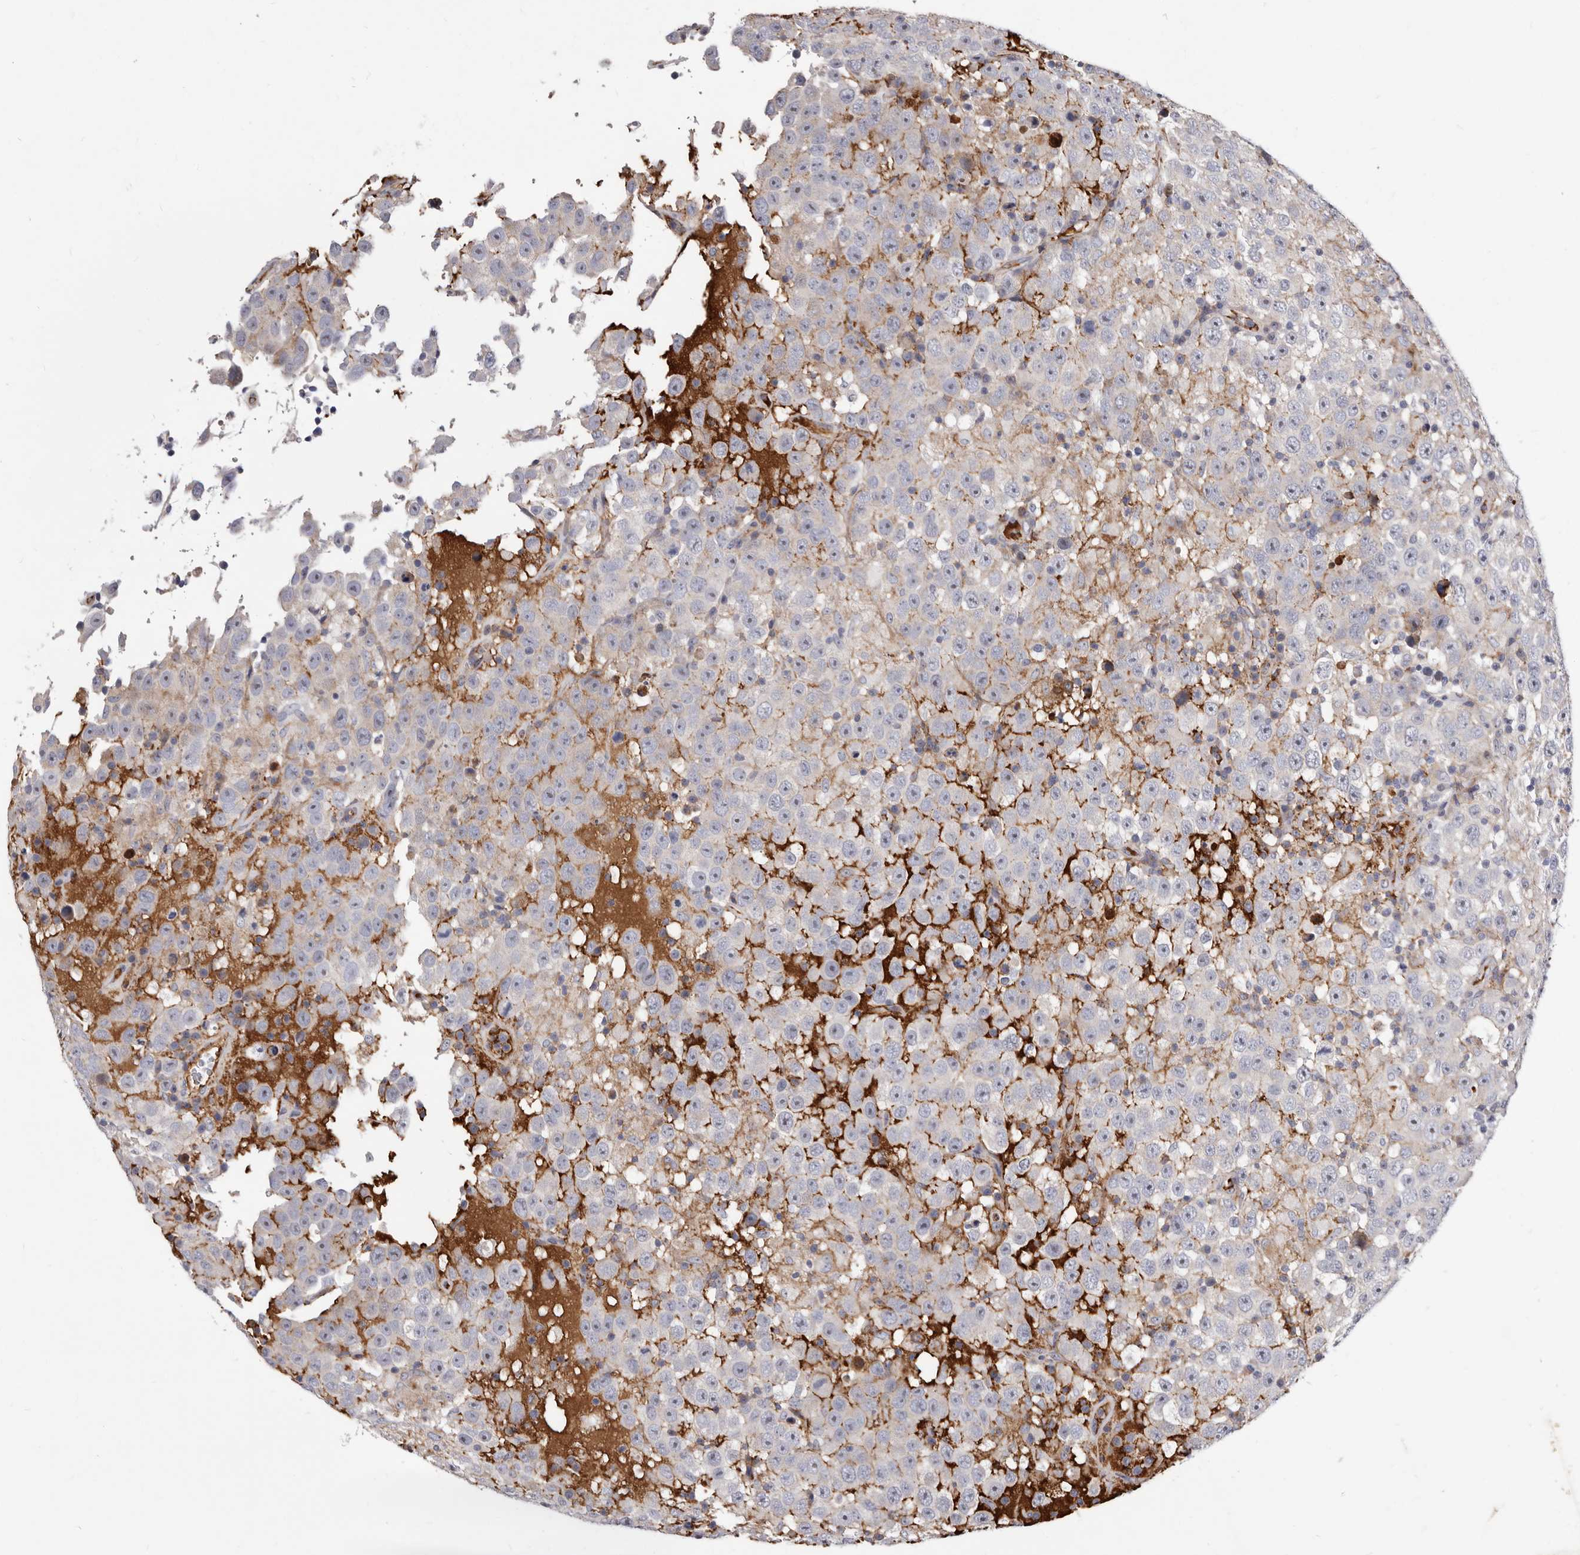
{"staining": {"intensity": "negative", "quantity": "none", "location": "none"}, "tissue": "testis cancer", "cell_type": "Tumor cells", "image_type": "cancer", "snomed": [{"axis": "morphology", "description": "Seminoma, NOS"}, {"axis": "topography", "description": "Testis"}], "caption": "High magnification brightfield microscopy of testis cancer (seminoma) stained with DAB (3,3'-diaminobenzidine) (brown) and counterstained with hematoxylin (blue): tumor cells show no significant expression.", "gene": "NUBPL", "patient": {"sex": "male", "age": 41}}